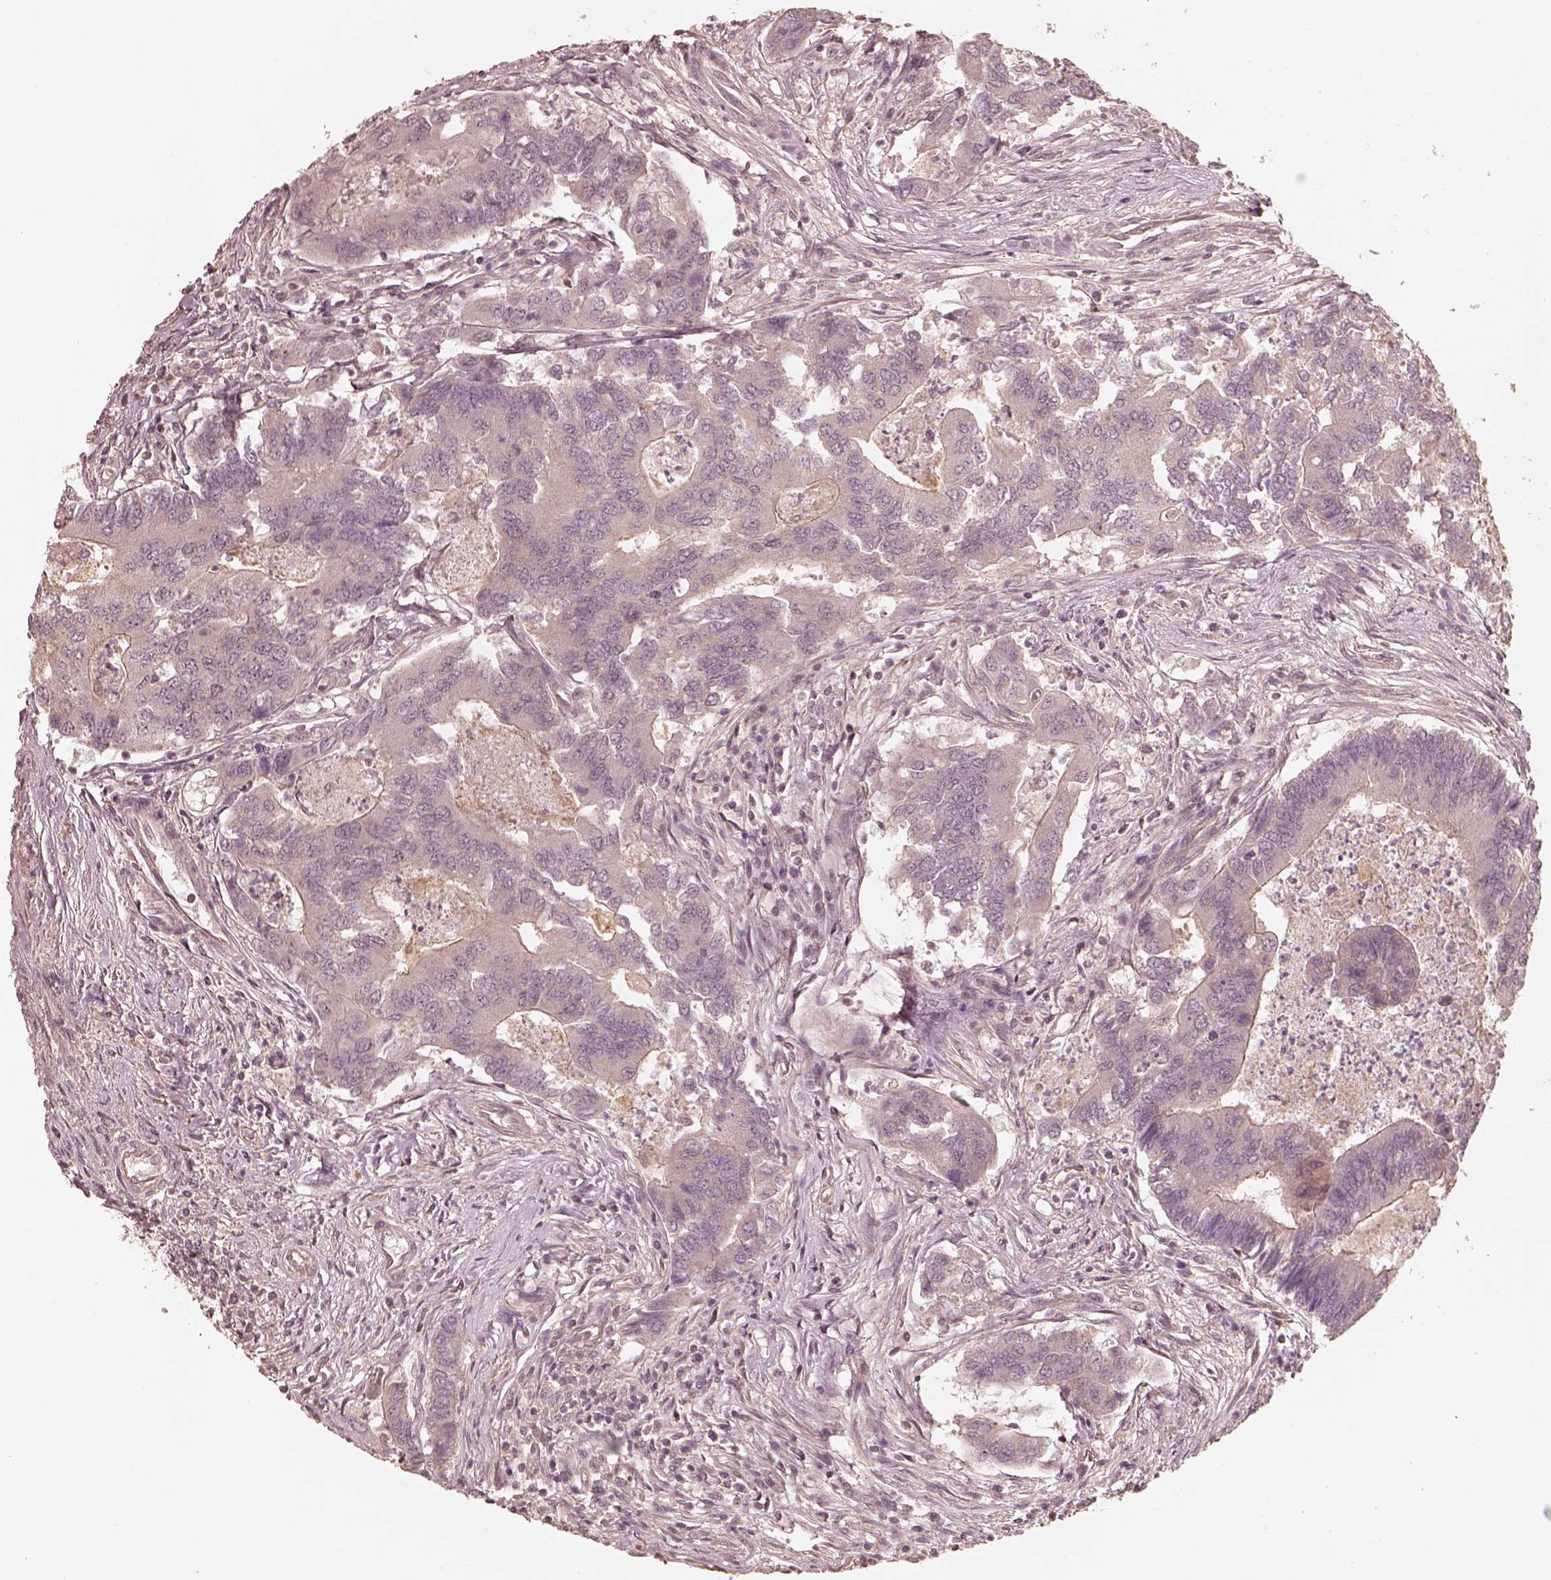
{"staining": {"intensity": "negative", "quantity": "none", "location": "none"}, "tissue": "colorectal cancer", "cell_type": "Tumor cells", "image_type": "cancer", "snomed": [{"axis": "morphology", "description": "Adenocarcinoma, NOS"}, {"axis": "topography", "description": "Colon"}], "caption": "Immunohistochemistry image of neoplastic tissue: human colorectal cancer (adenocarcinoma) stained with DAB (3,3'-diaminobenzidine) demonstrates no significant protein staining in tumor cells. Brightfield microscopy of immunohistochemistry stained with DAB (brown) and hematoxylin (blue), captured at high magnification.", "gene": "KIF5C", "patient": {"sex": "female", "age": 67}}